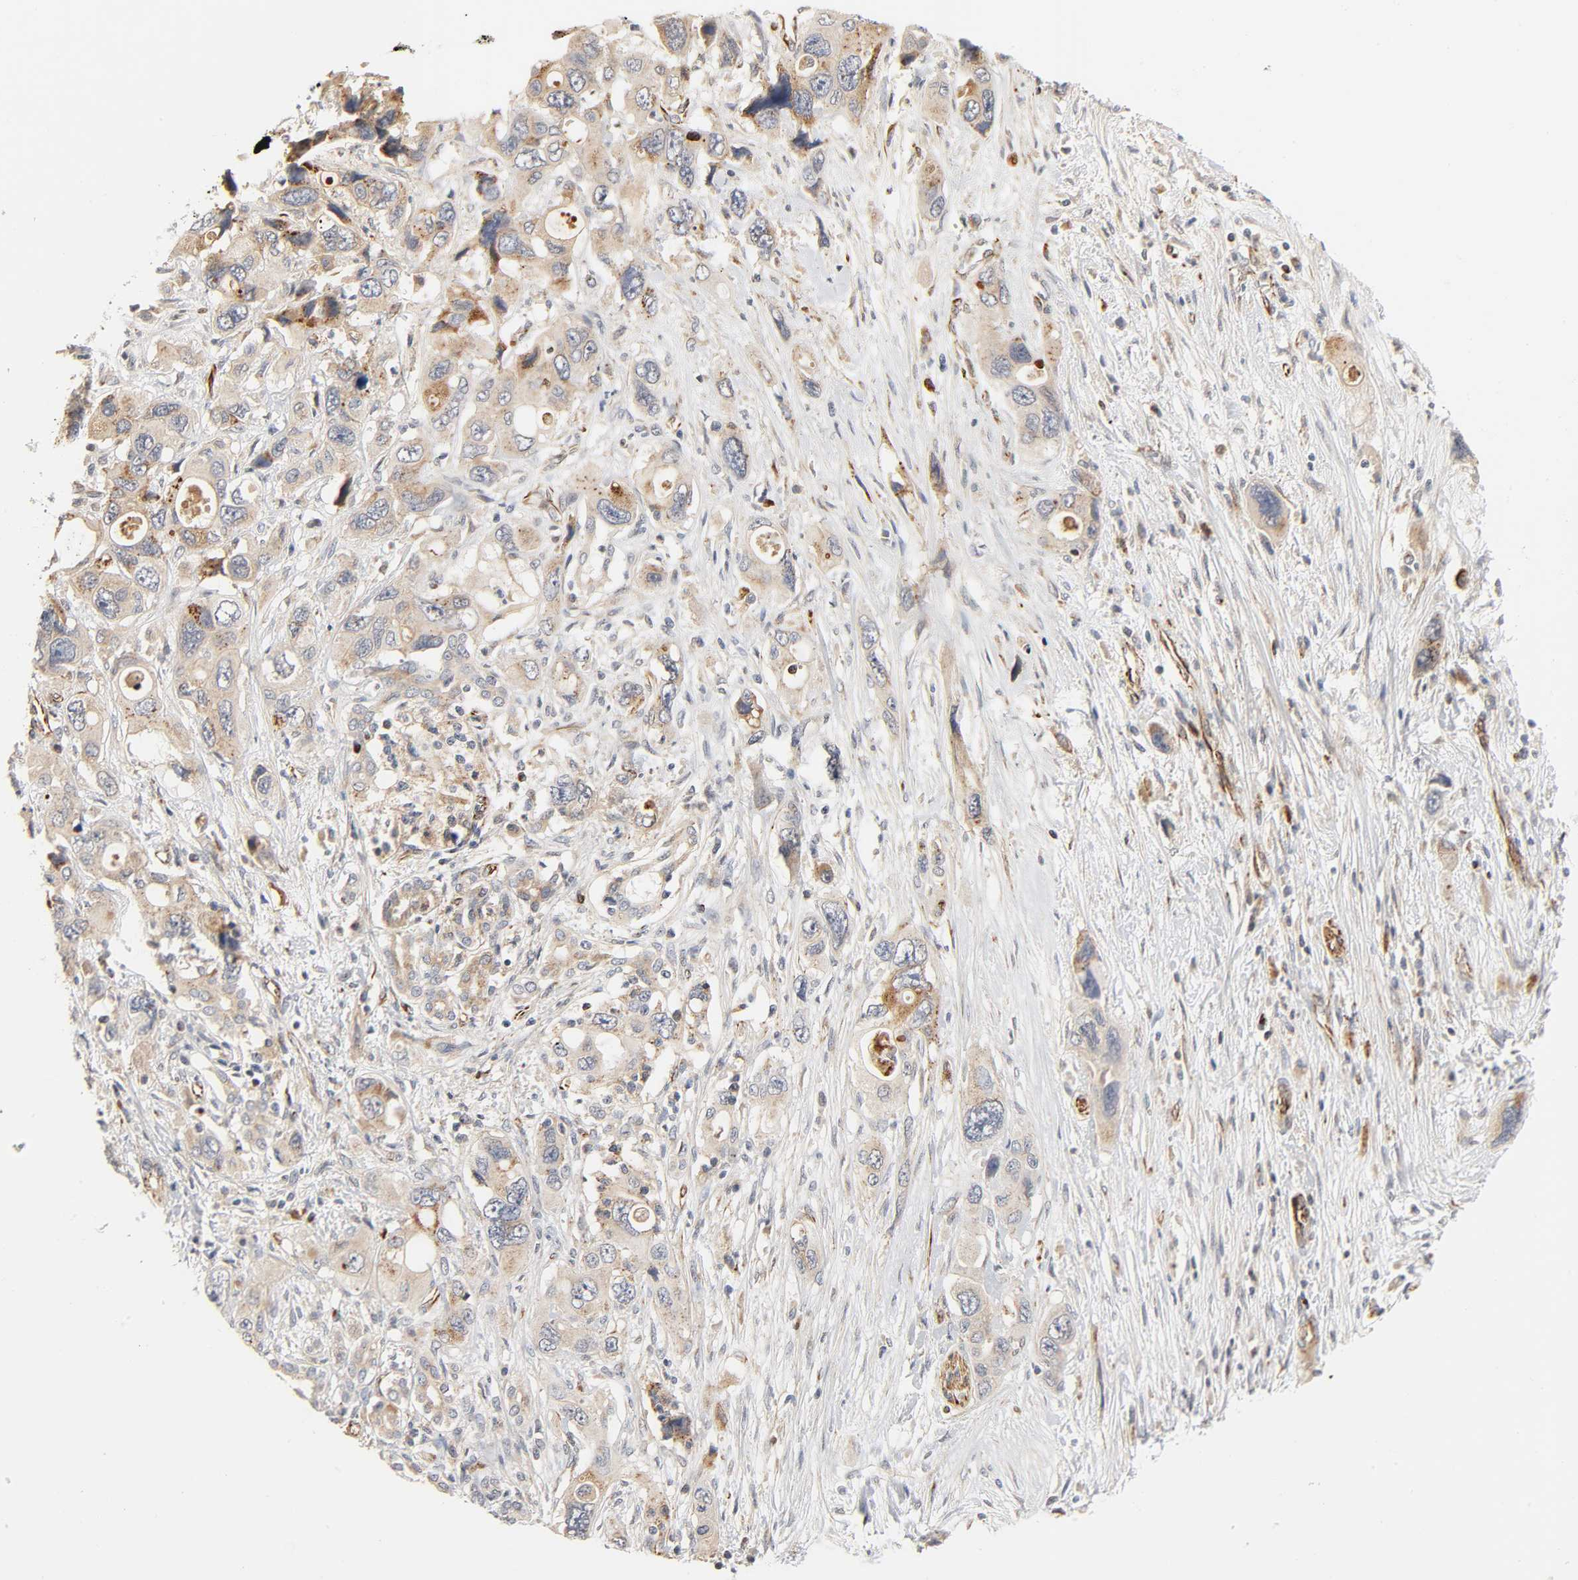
{"staining": {"intensity": "moderate", "quantity": ">75%", "location": "cytoplasmic/membranous"}, "tissue": "pancreatic cancer", "cell_type": "Tumor cells", "image_type": "cancer", "snomed": [{"axis": "morphology", "description": "Adenocarcinoma, NOS"}, {"axis": "topography", "description": "Pancreas"}], "caption": "Immunohistochemical staining of human adenocarcinoma (pancreatic) exhibits moderate cytoplasmic/membranous protein staining in approximately >75% of tumor cells.", "gene": "REEP6", "patient": {"sex": "male", "age": 46}}